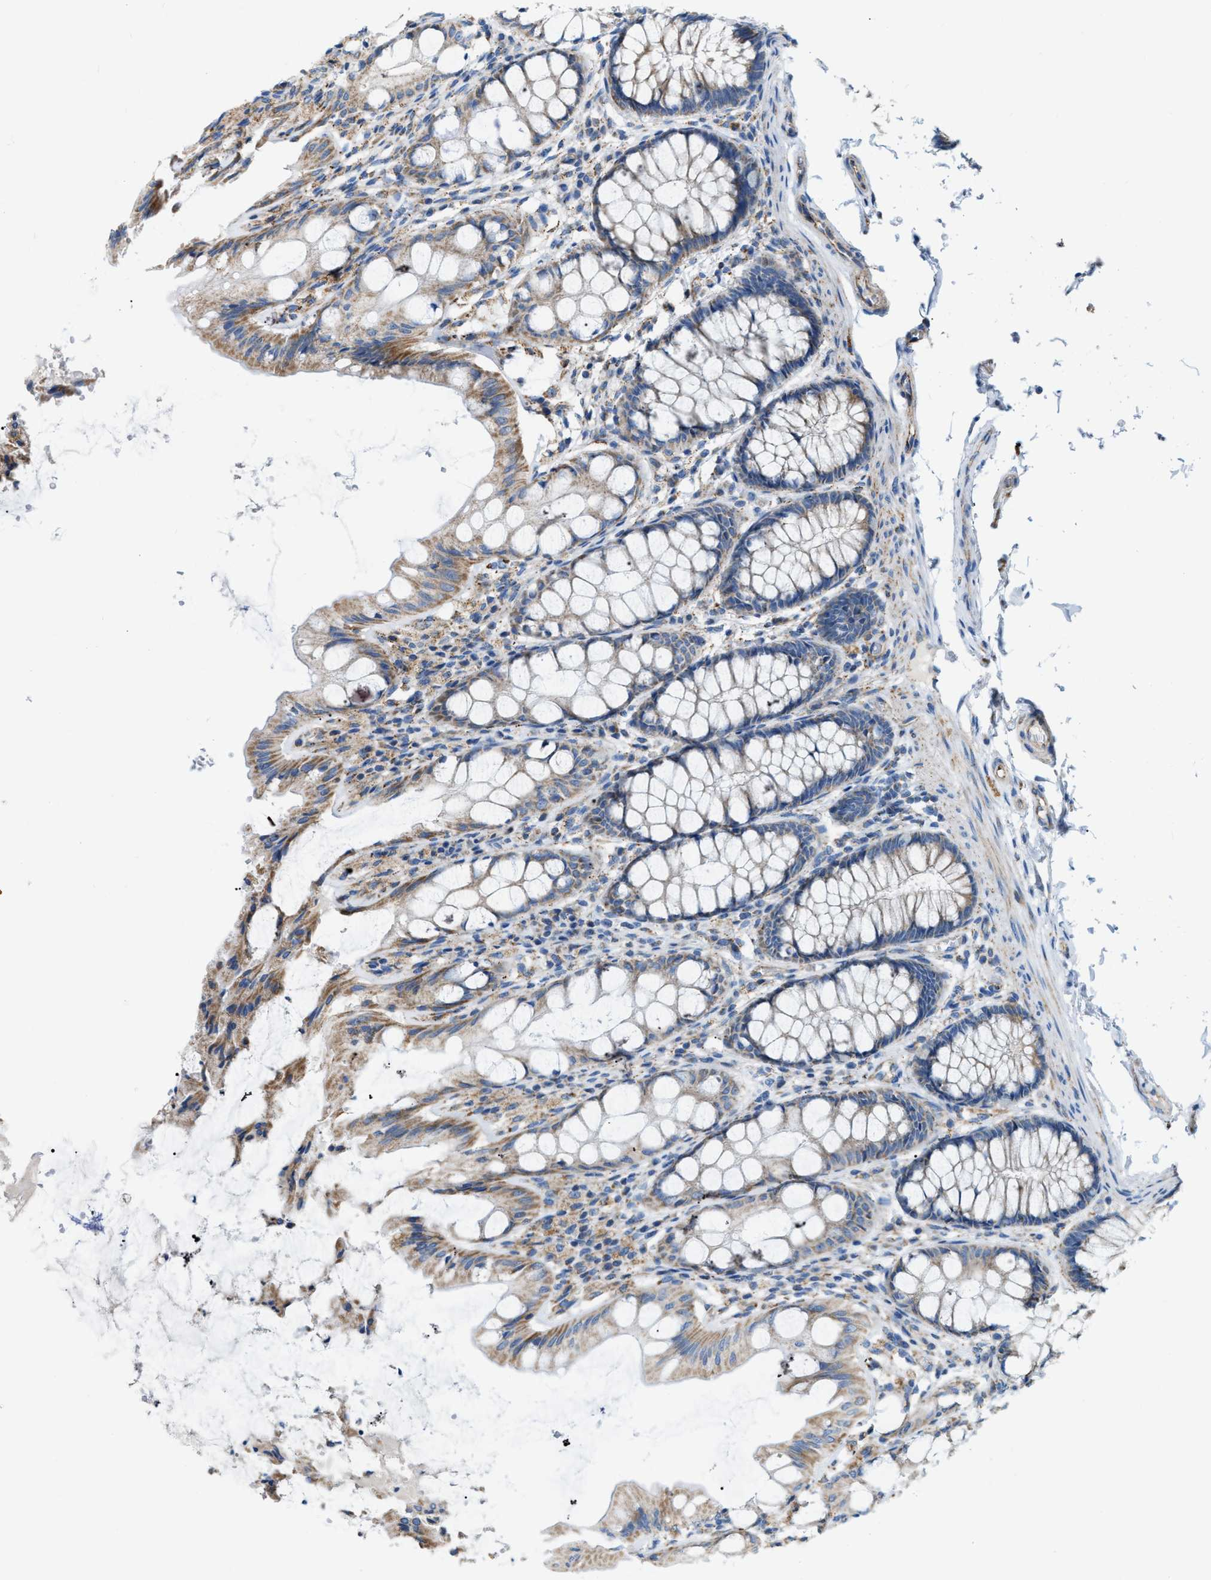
{"staining": {"intensity": "moderate", "quantity": ">75%", "location": "cytoplasmic/membranous"}, "tissue": "colon", "cell_type": "Endothelial cells", "image_type": "normal", "snomed": [{"axis": "morphology", "description": "Normal tissue, NOS"}, {"axis": "topography", "description": "Colon"}], "caption": "Immunohistochemistry (IHC) of normal colon exhibits medium levels of moderate cytoplasmic/membranous positivity in approximately >75% of endothelial cells.", "gene": "JADE1", "patient": {"sex": "male", "age": 47}}